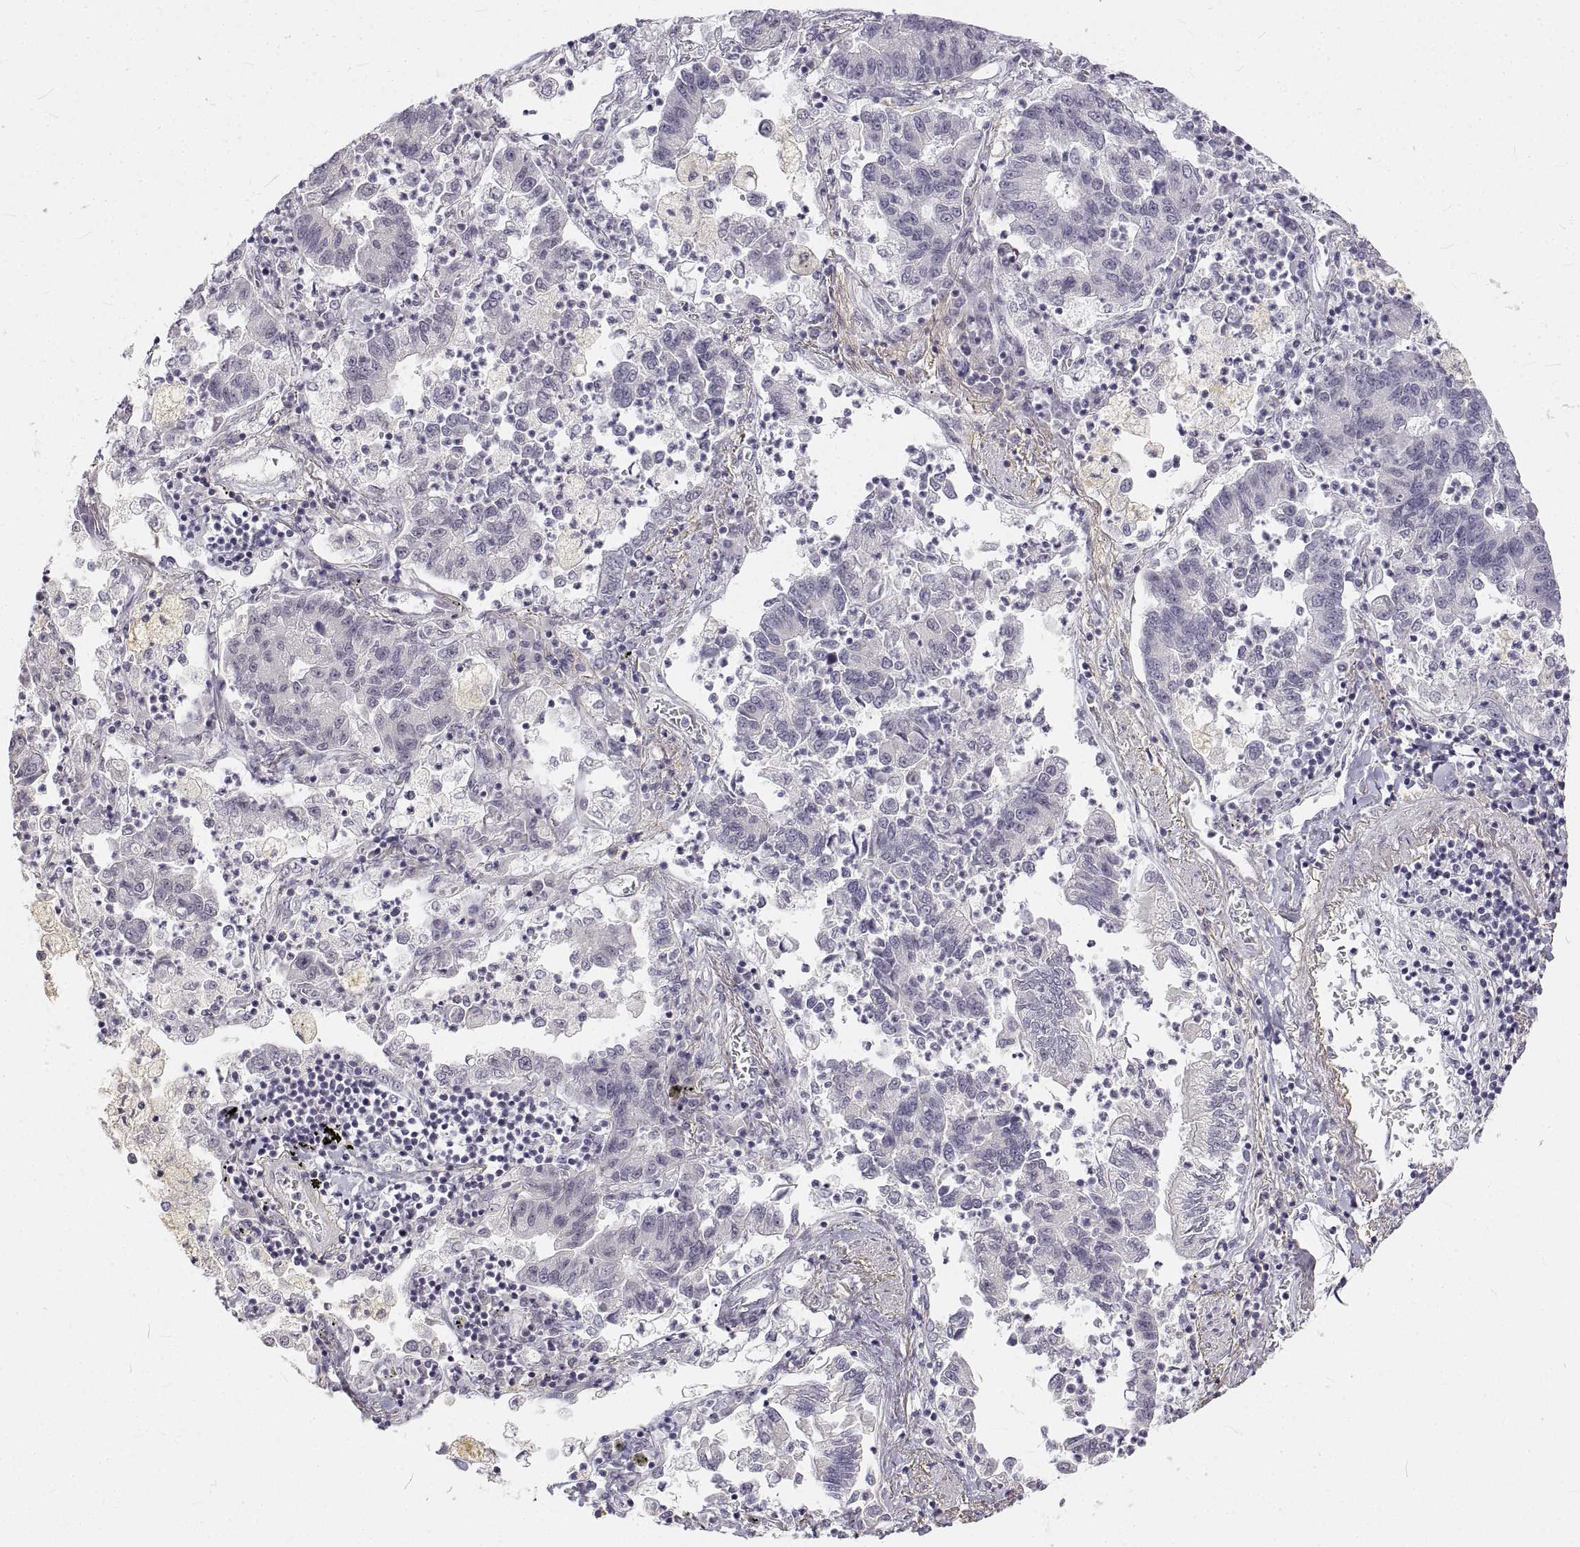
{"staining": {"intensity": "negative", "quantity": "none", "location": "none"}, "tissue": "lung cancer", "cell_type": "Tumor cells", "image_type": "cancer", "snomed": [{"axis": "morphology", "description": "Adenocarcinoma, NOS"}, {"axis": "topography", "description": "Lung"}], "caption": "Micrograph shows no protein expression in tumor cells of adenocarcinoma (lung) tissue.", "gene": "ANO2", "patient": {"sex": "female", "age": 57}}